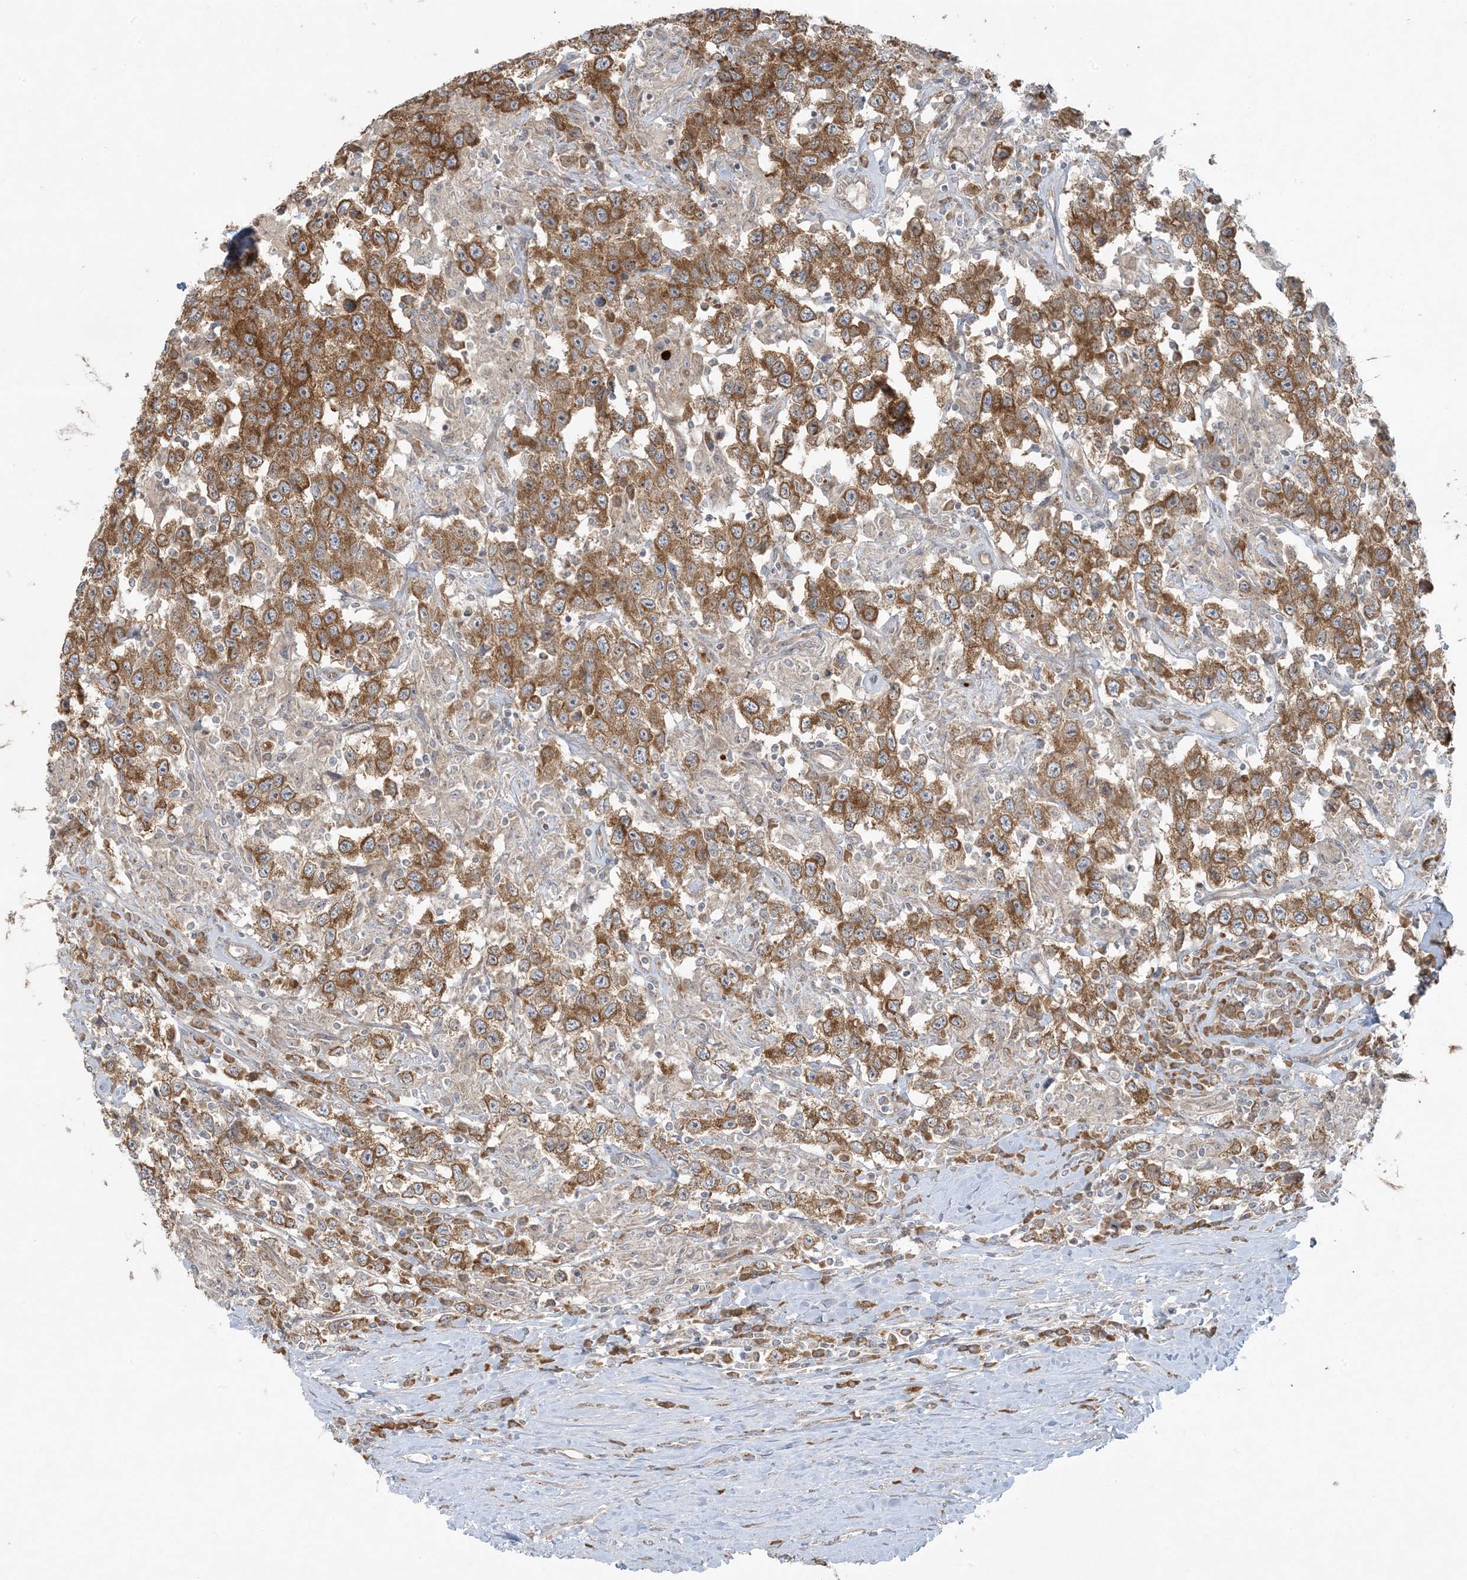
{"staining": {"intensity": "moderate", "quantity": ">75%", "location": "cytoplasmic/membranous"}, "tissue": "testis cancer", "cell_type": "Tumor cells", "image_type": "cancer", "snomed": [{"axis": "morphology", "description": "Seminoma, NOS"}, {"axis": "topography", "description": "Testis"}], "caption": "A high-resolution histopathology image shows immunohistochemistry (IHC) staining of testis cancer, which displays moderate cytoplasmic/membranous positivity in approximately >75% of tumor cells.", "gene": "ZNF263", "patient": {"sex": "male", "age": 41}}